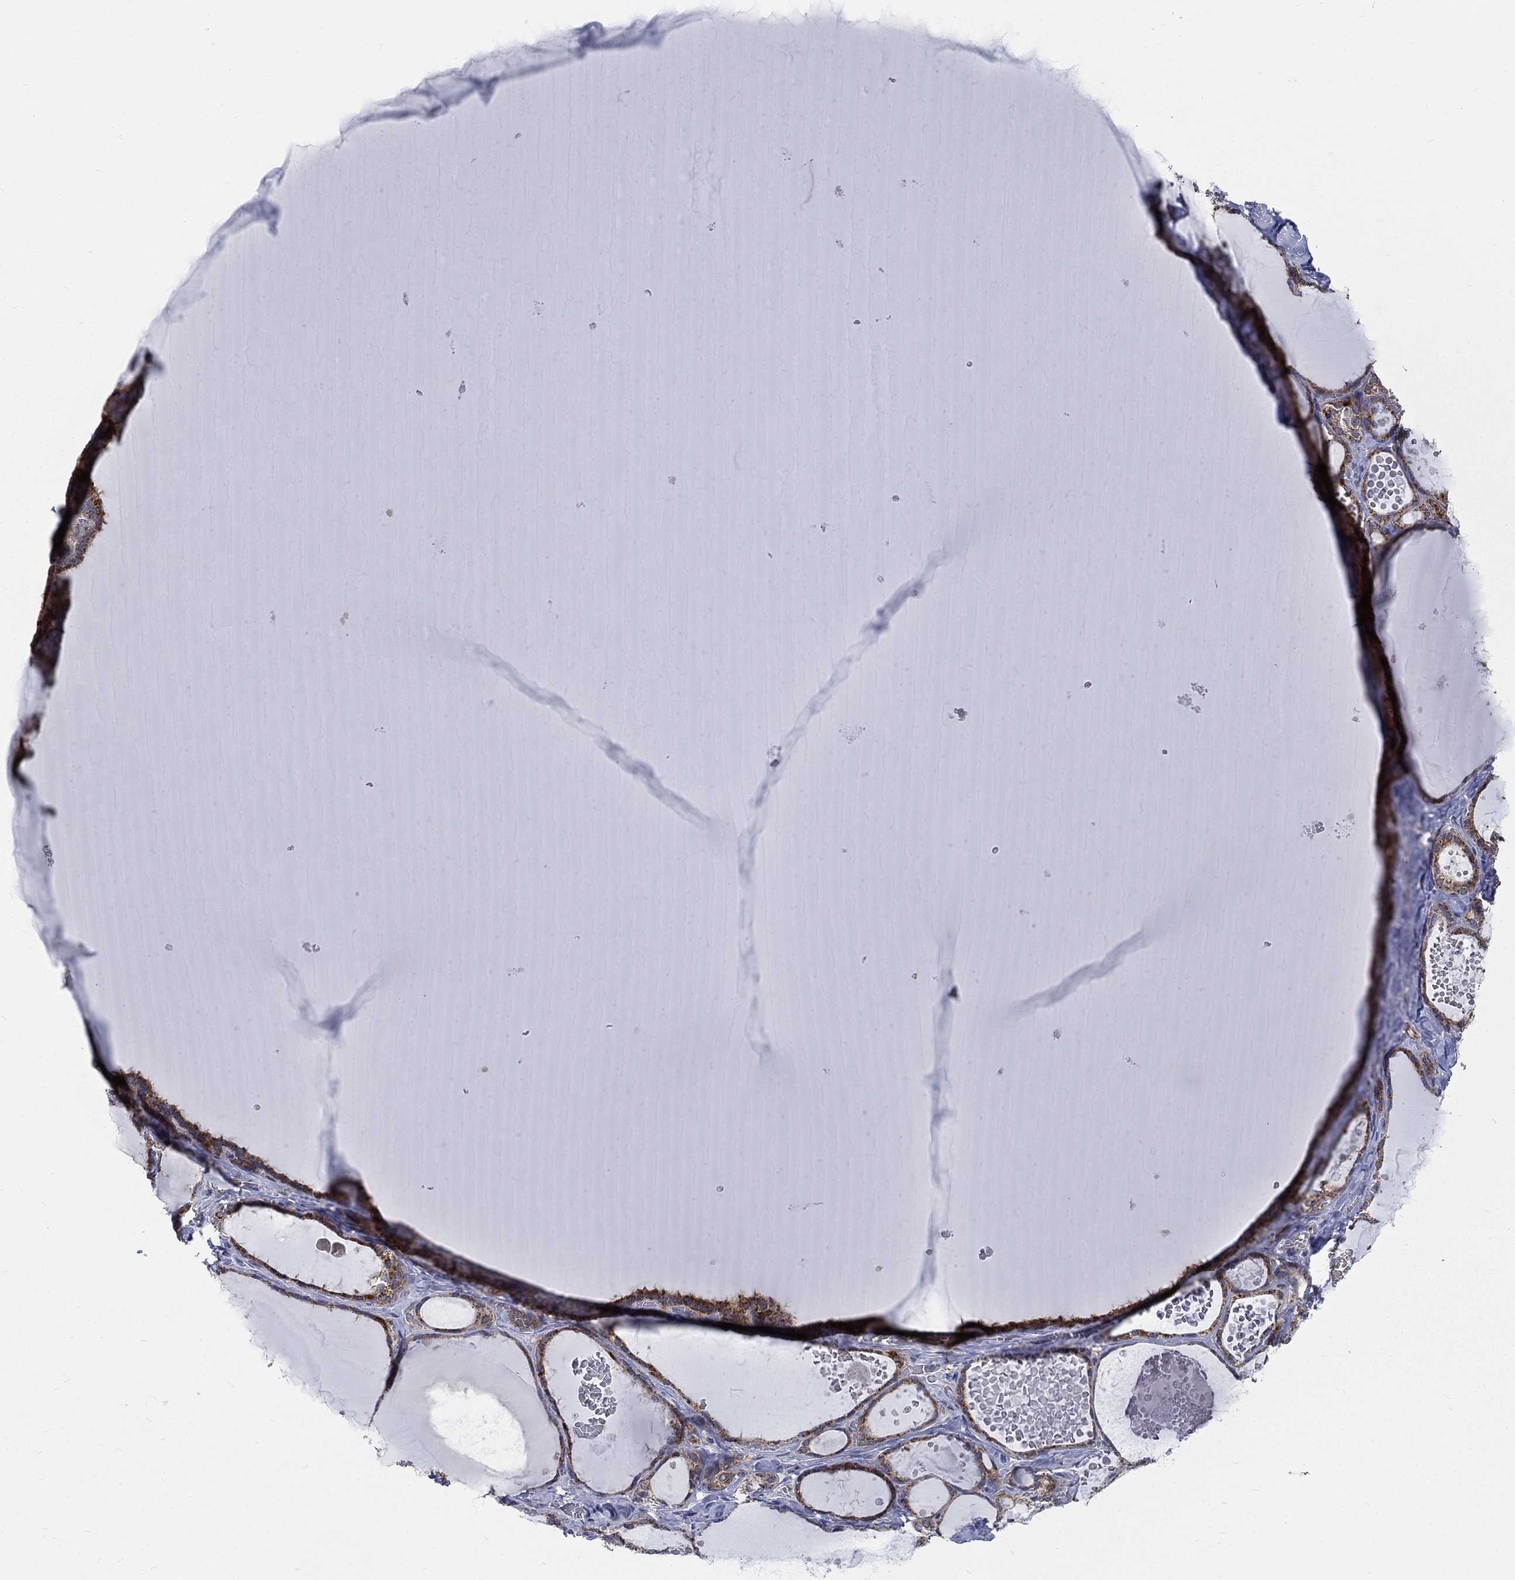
{"staining": {"intensity": "moderate", "quantity": "25%-75%", "location": "cytoplasmic/membranous"}, "tissue": "thyroid gland", "cell_type": "Glandular cells", "image_type": "normal", "snomed": [{"axis": "morphology", "description": "Normal tissue, NOS"}, {"axis": "topography", "description": "Thyroid gland"}], "caption": "Glandular cells display medium levels of moderate cytoplasmic/membranous staining in approximately 25%-75% of cells in normal thyroid gland.", "gene": "NME7", "patient": {"sex": "female", "age": 56}}